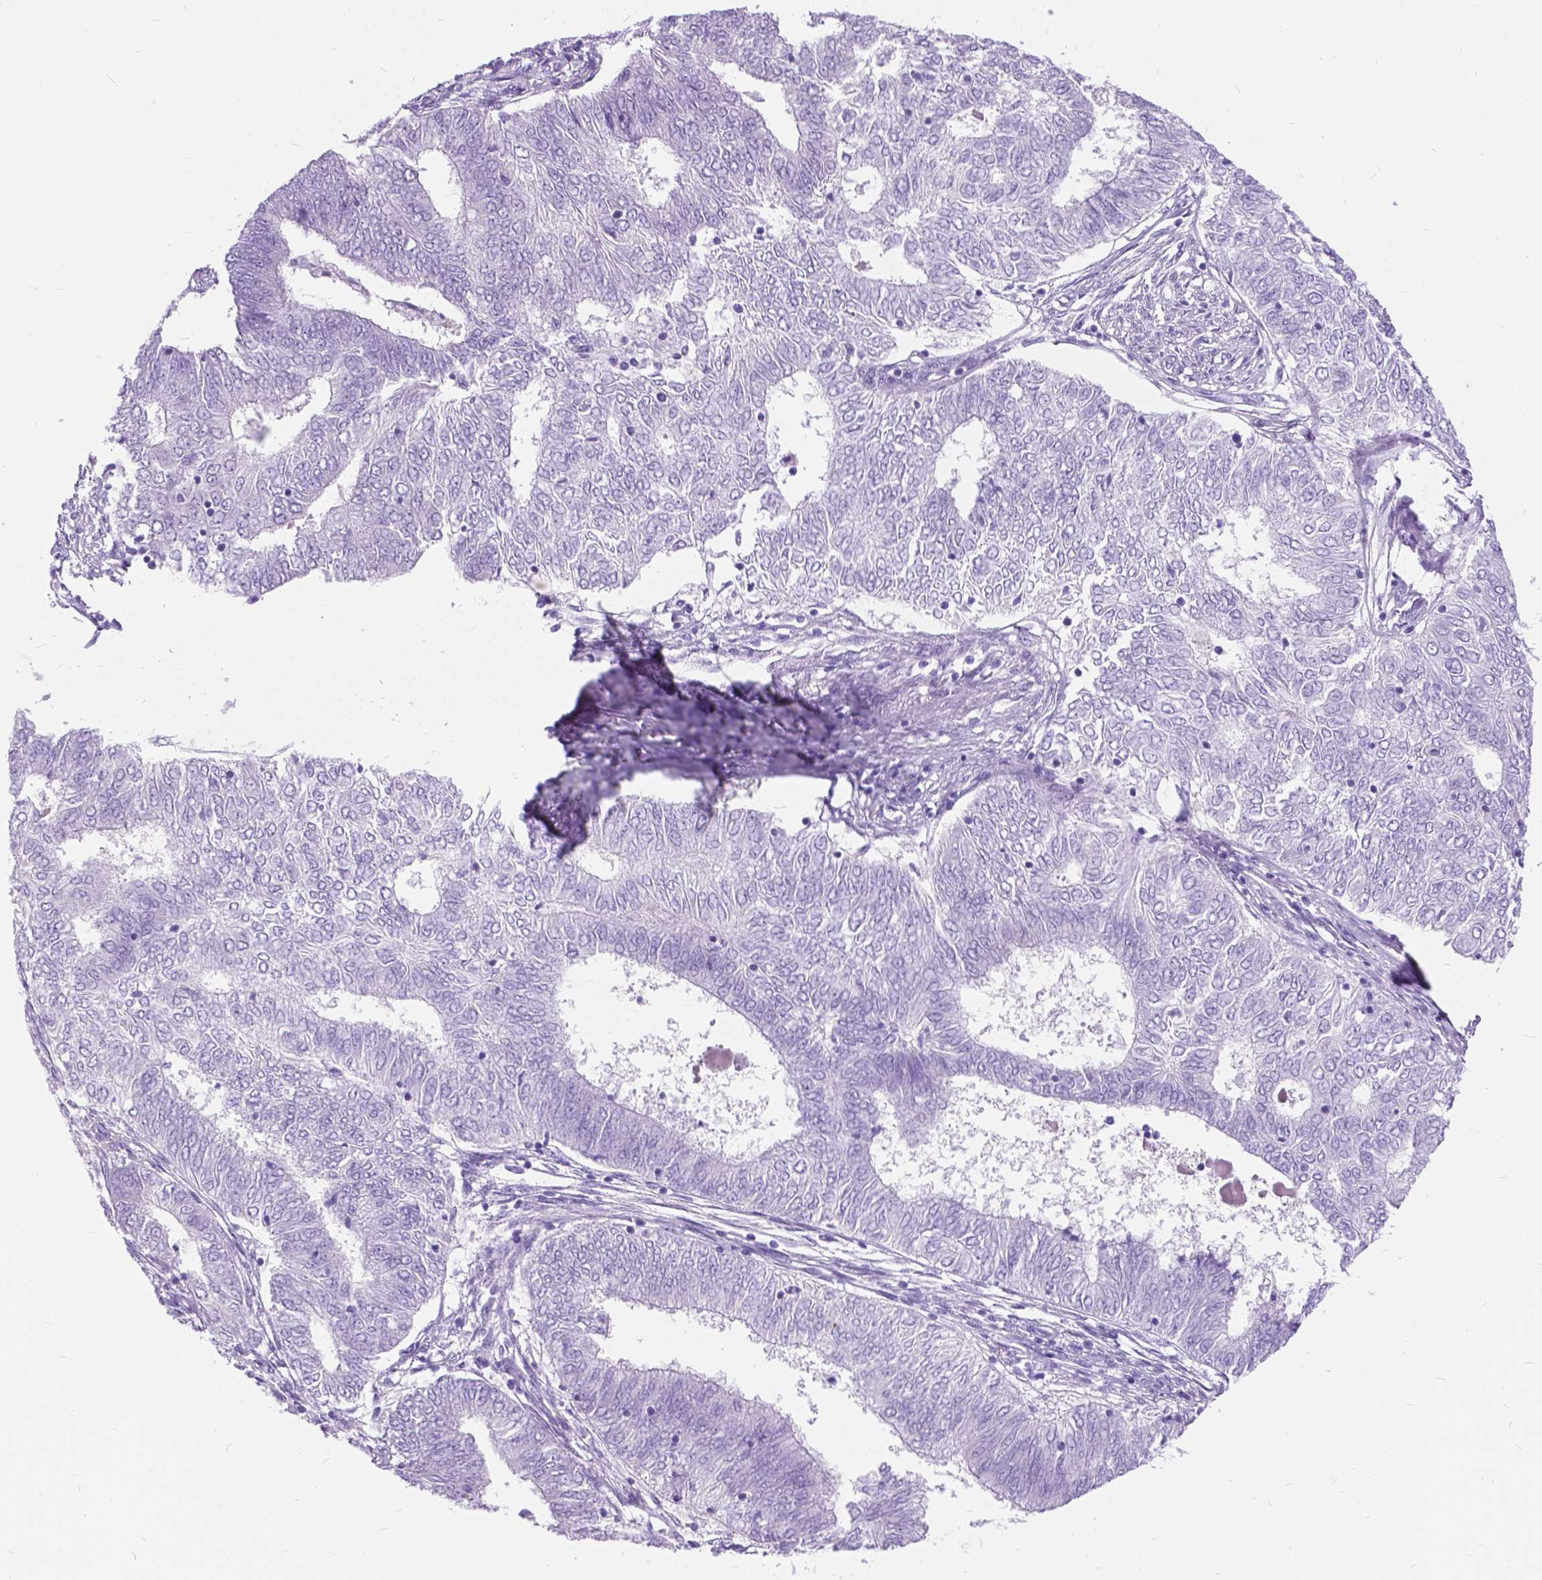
{"staining": {"intensity": "negative", "quantity": "none", "location": "none"}, "tissue": "endometrial cancer", "cell_type": "Tumor cells", "image_type": "cancer", "snomed": [{"axis": "morphology", "description": "Adenocarcinoma, NOS"}, {"axis": "topography", "description": "Endometrium"}], "caption": "A micrograph of human adenocarcinoma (endometrial) is negative for staining in tumor cells.", "gene": "BSND", "patient": {"sex": "female", "age": 62}}